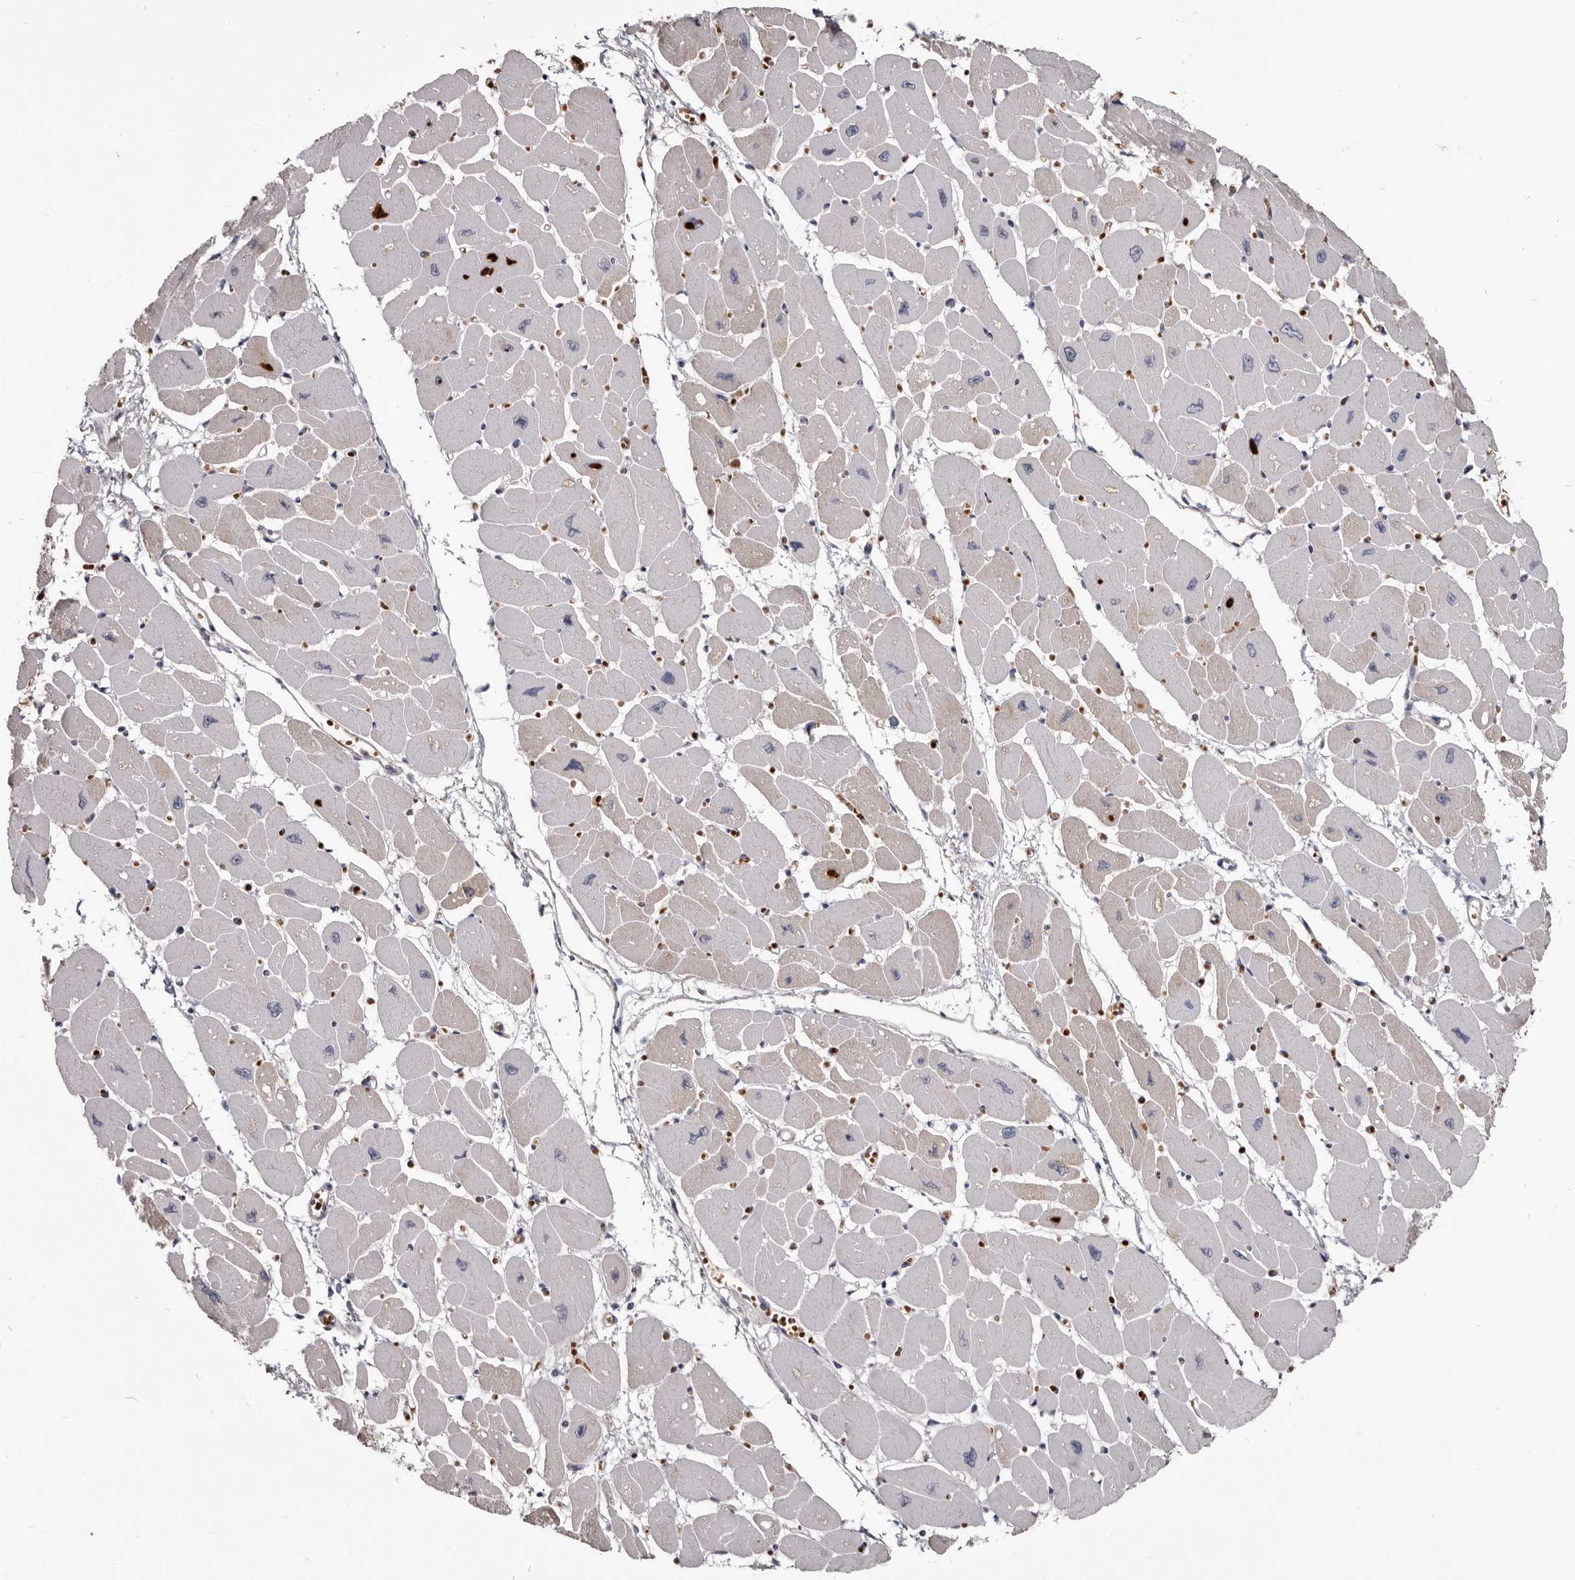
{"staining": {"intensity": "weak", "quantity": "25%-75%", "location": "cytoplasmic/membranous"}, "tissue": "heart muscle", "cell_type": "Cardiomyocytes", "image_type": "normal", "snomed": [{"axis": "morphology", "description": "Normal tissue, NOS"}, {"axis": "topography", "description": "Heart"}], "caption": "Protein staining exhibits weak cytoplasmic/membranous expression in about 25%-75% of cardiomyocytes in benign heart muscle. The protein of interest is shown in brown color, while the nuclei are stained blue.", "gene": "NENF", "patient": {"sex": "female", "age": 54}}